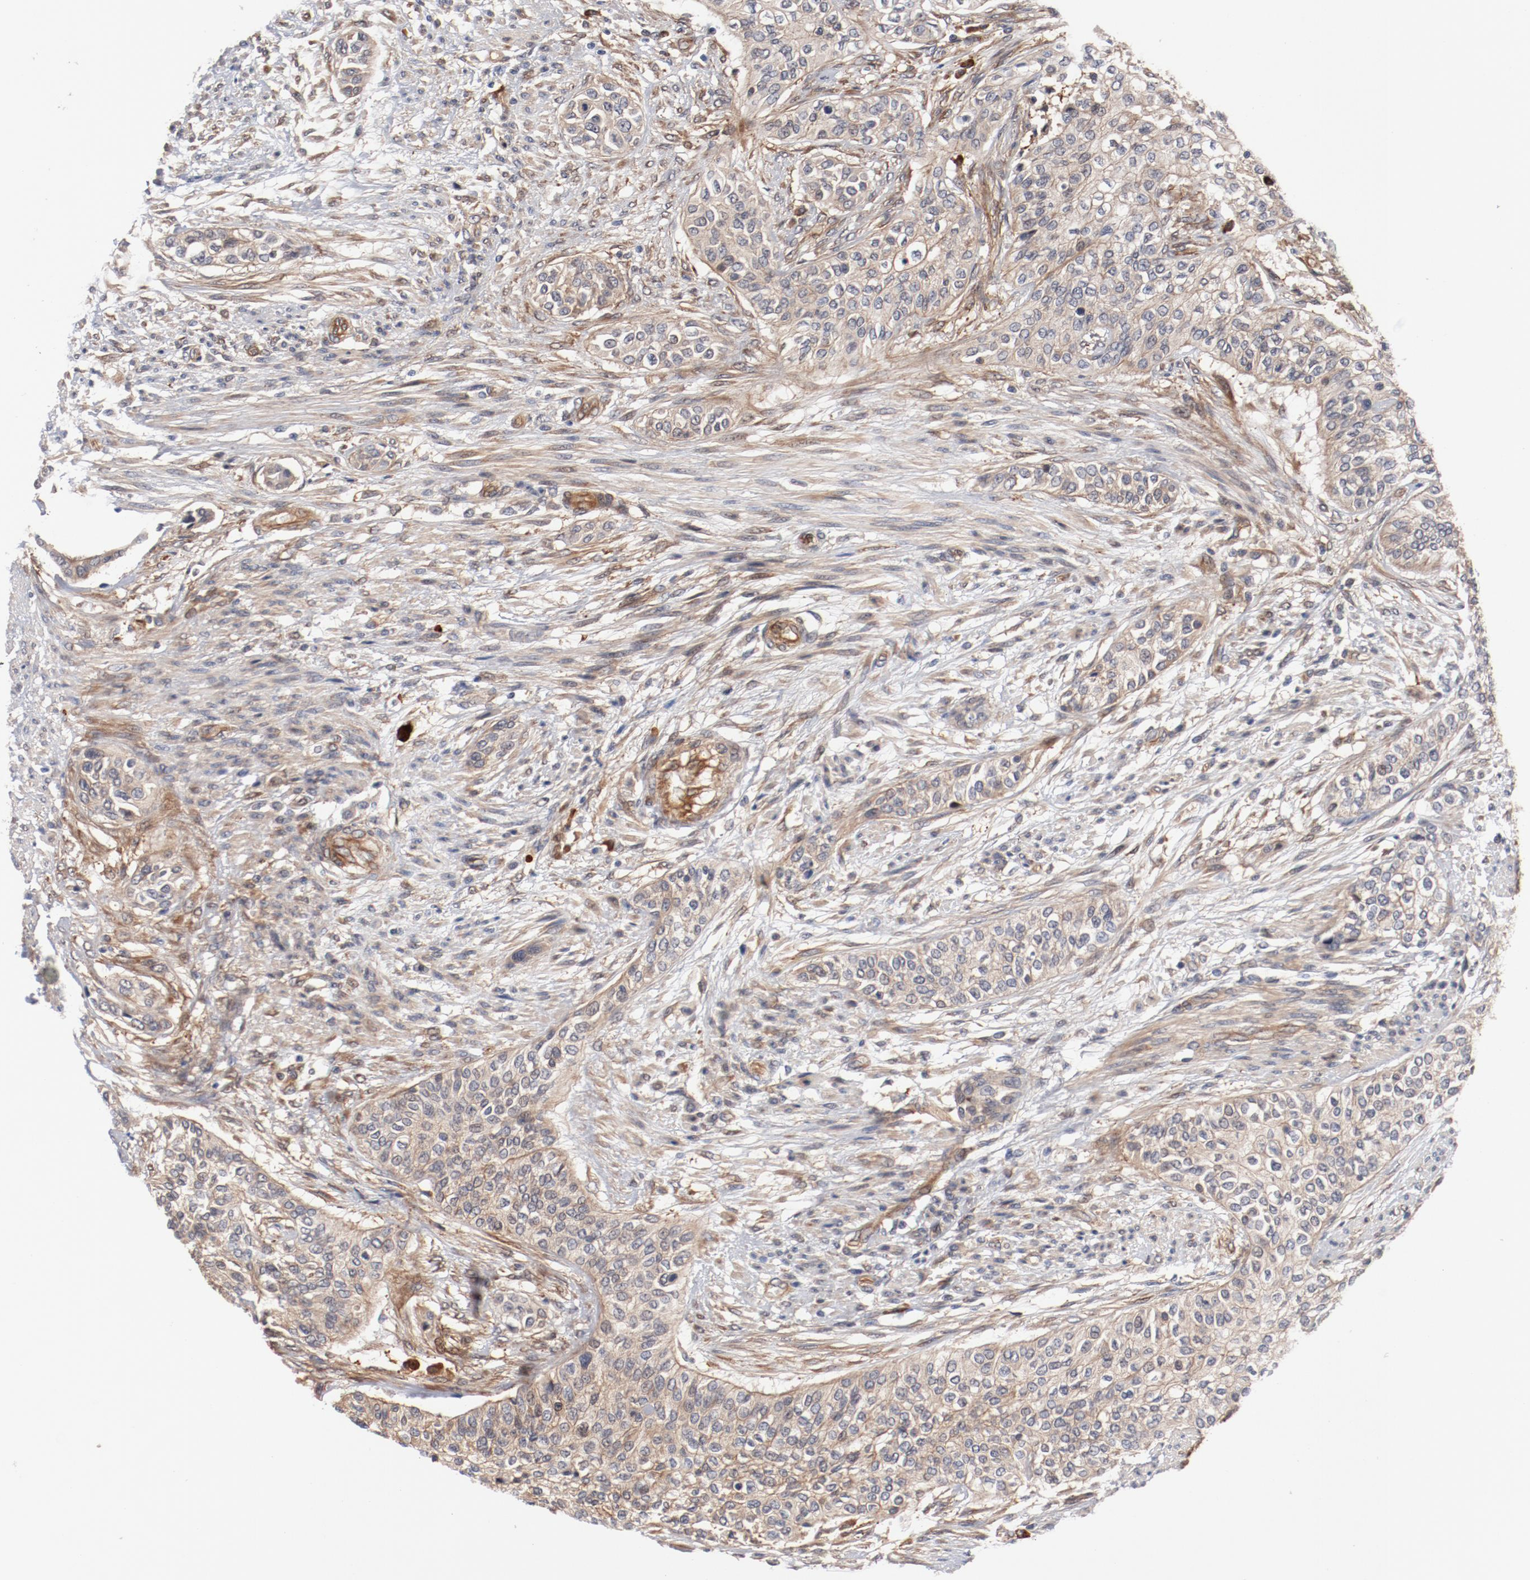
{"staining": {"intensity": "weak", "quantity": ">75%", "location": "cytoplasmic/membranous"}, "tissue": "urothelial cancer", "cell_type": "Tumor cells", "image_type": "cancer", "snomed": [{"axis": "morphology", "description": "Urothelial carcinoma, High grade"}, {"axis": "topography", "description": "Urinary bladder"}], "caption": "DAB (3,3'-diaminobenzidine) immunohistochemical staining of high-grade urothelial carcinoma demonstrates weak cytoplasmic/membranous protein positivity in about >75% of tumor cells.", "gene": "PITPNM2", "patient": {"sex": "male", "age": 74}}